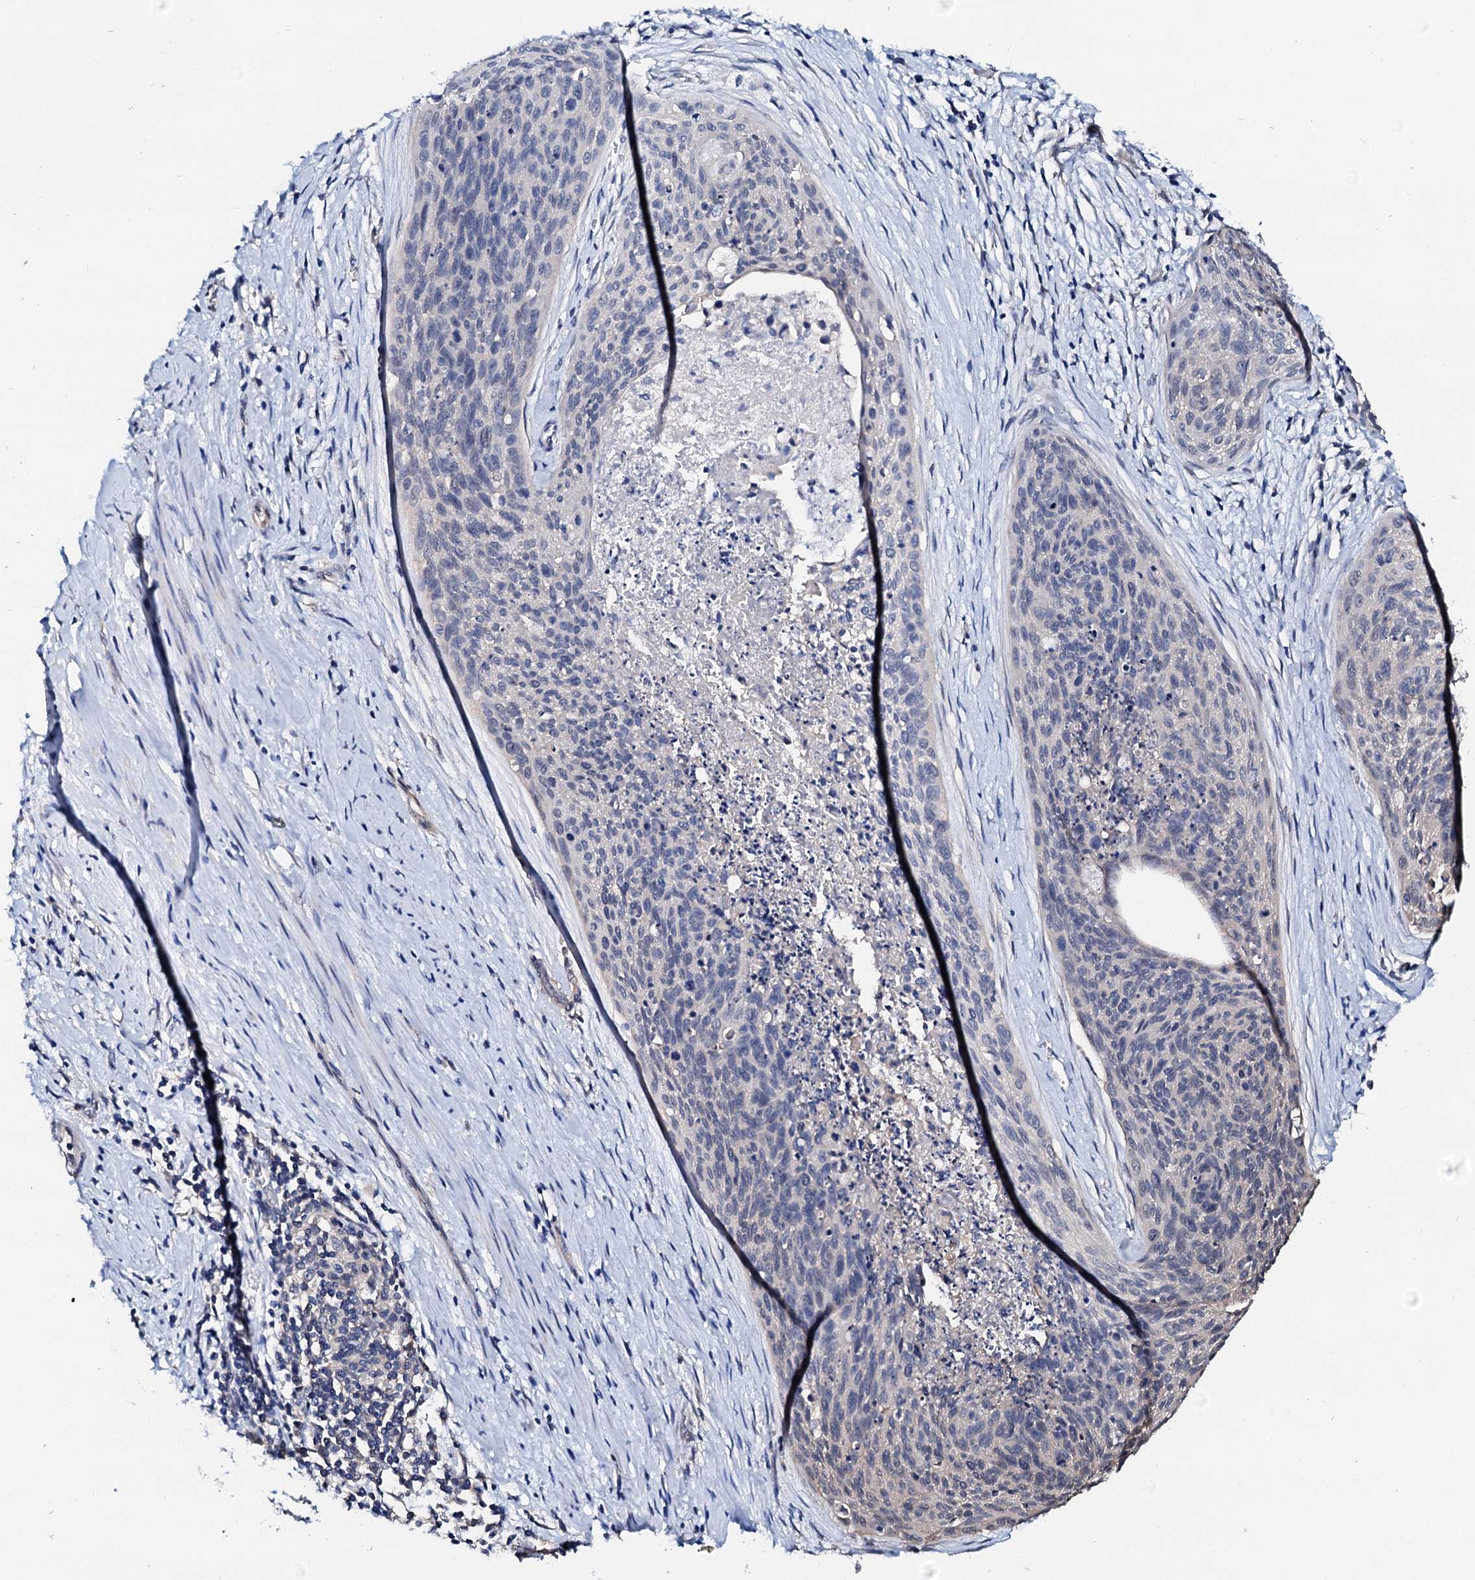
{"staining": {"intensity": "negative", "quantity": "none", "location": "none"}, "tissue": "cervical cancer", "cell_type": "Tumor cells", "image_type": "cancer", "snomed": [{"axis": "morphology", "description": "Squamous cell carcinoma, NOS"}, {"axis": "topography", "description": "Cervix"}], "caption": "Tumor cells are negative for protein expression in human cervical cancer (squamous cell carcinoma).", "gene": "CSN2", "patient": {"sex": "female", "age": 55}}